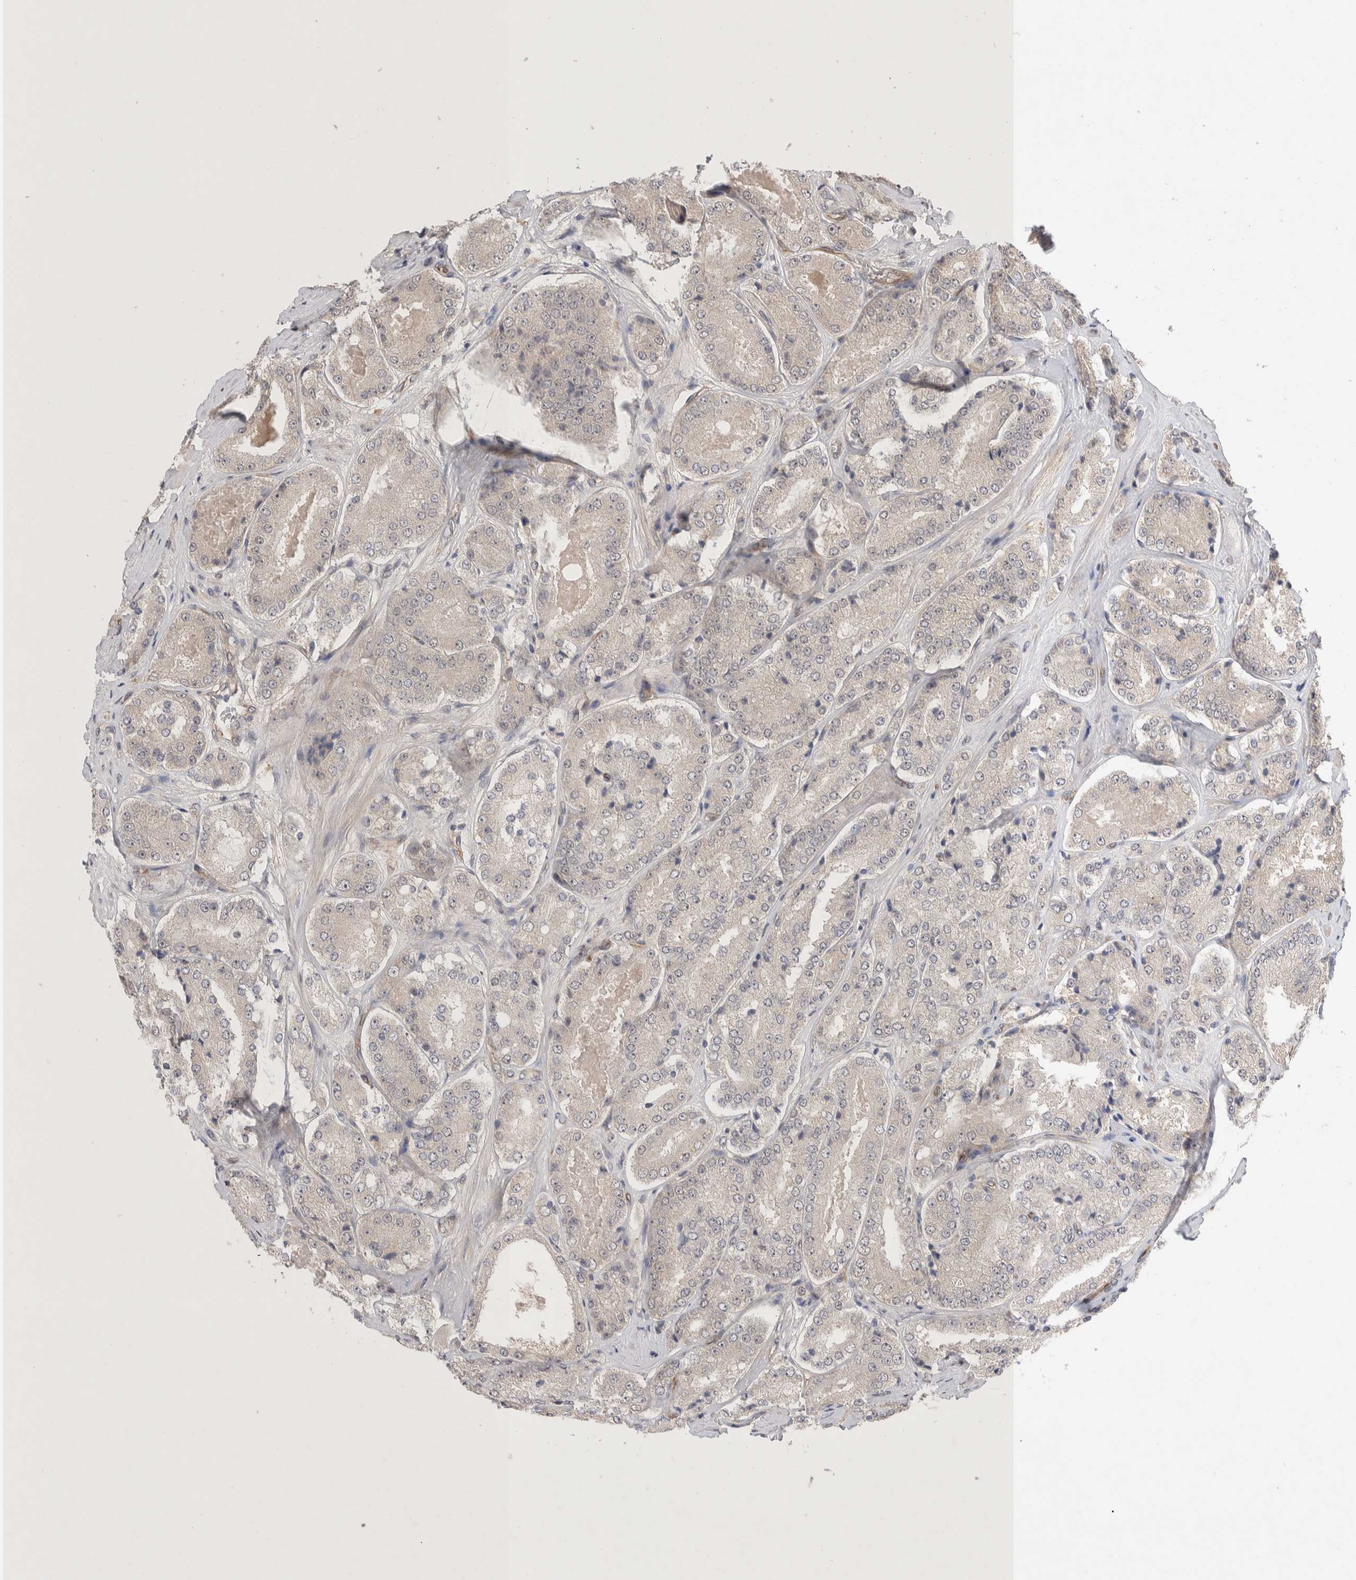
{"staining": {"intensity": "negative", "quantity": "none", "location": "none"}, "tissue": "prostate cancer", "cell_type": "Tumor cells", "image_type": "cancer", "snomed": [{"axis": "morphology", "description": "Adenocarcinoma, High grade"}, {"axis": "topography", "description": "Prostate"}], "caption": "The photomicrograph exhibits no significant expression in tumor cells of prostate adenocarcinoma (high-grade).", "gene": "ZNF704", "patient": {"sex": "male", "age": 65}}